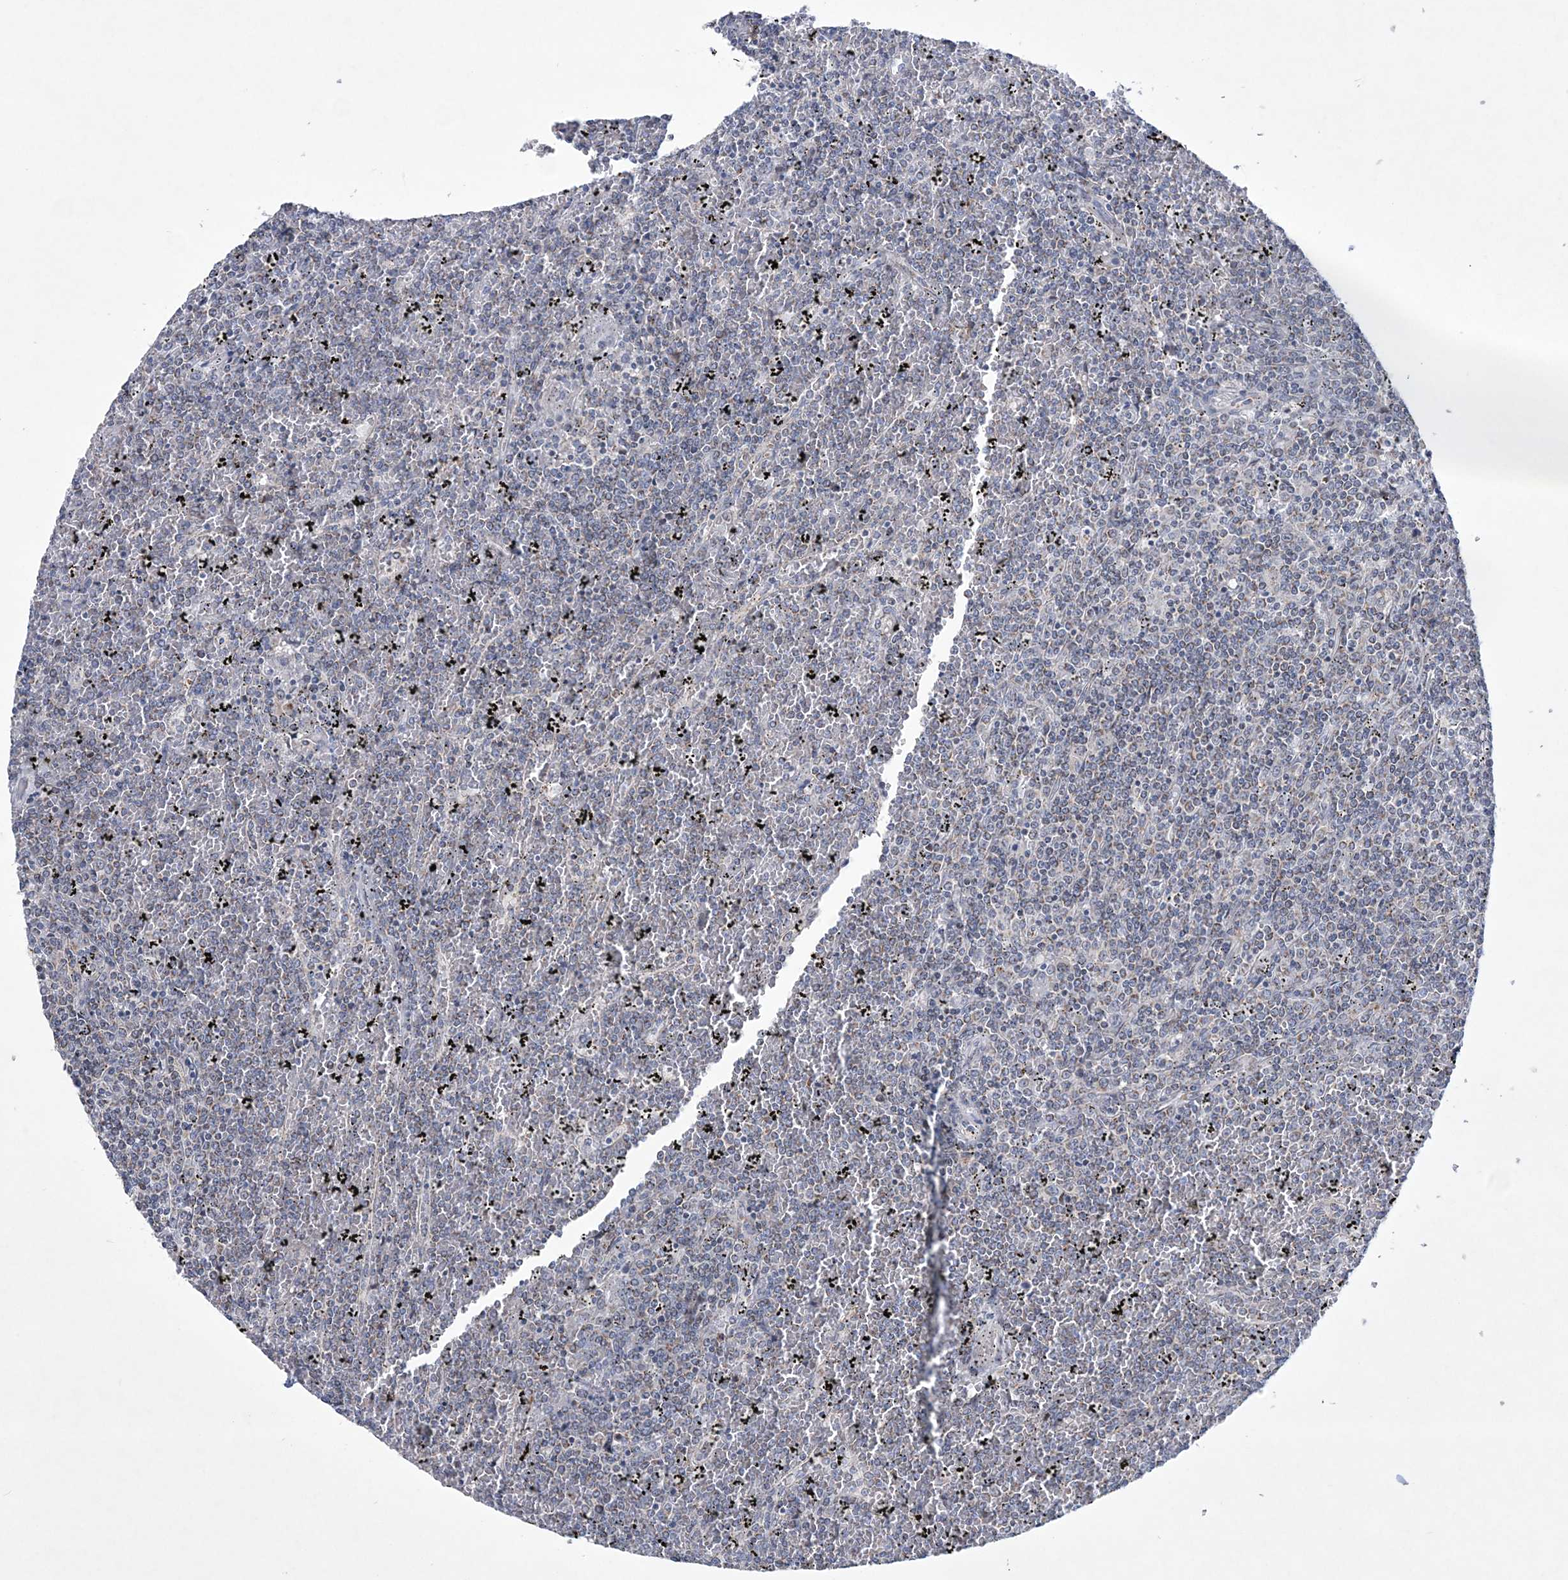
{"staining": {"intensity": "negative", "quantity": "none", "location": "none"}, "tissue": "lymphoma", "cell_type": "Tumor cells", "image_type": "cancer", "snomed": [{"axis": "morphology", "description": "Malignant lymphoma, non-Hodgkin's type, Low grade"}, {"axis": "topography", "description": "Spleen"}], "caption": "Lymphoma stained for a protein using immunohistochemistry (IHC) exhibits no expression tumor cells.", "gene": "CES4A", "patient": {"sex": "female", "age": 19}}